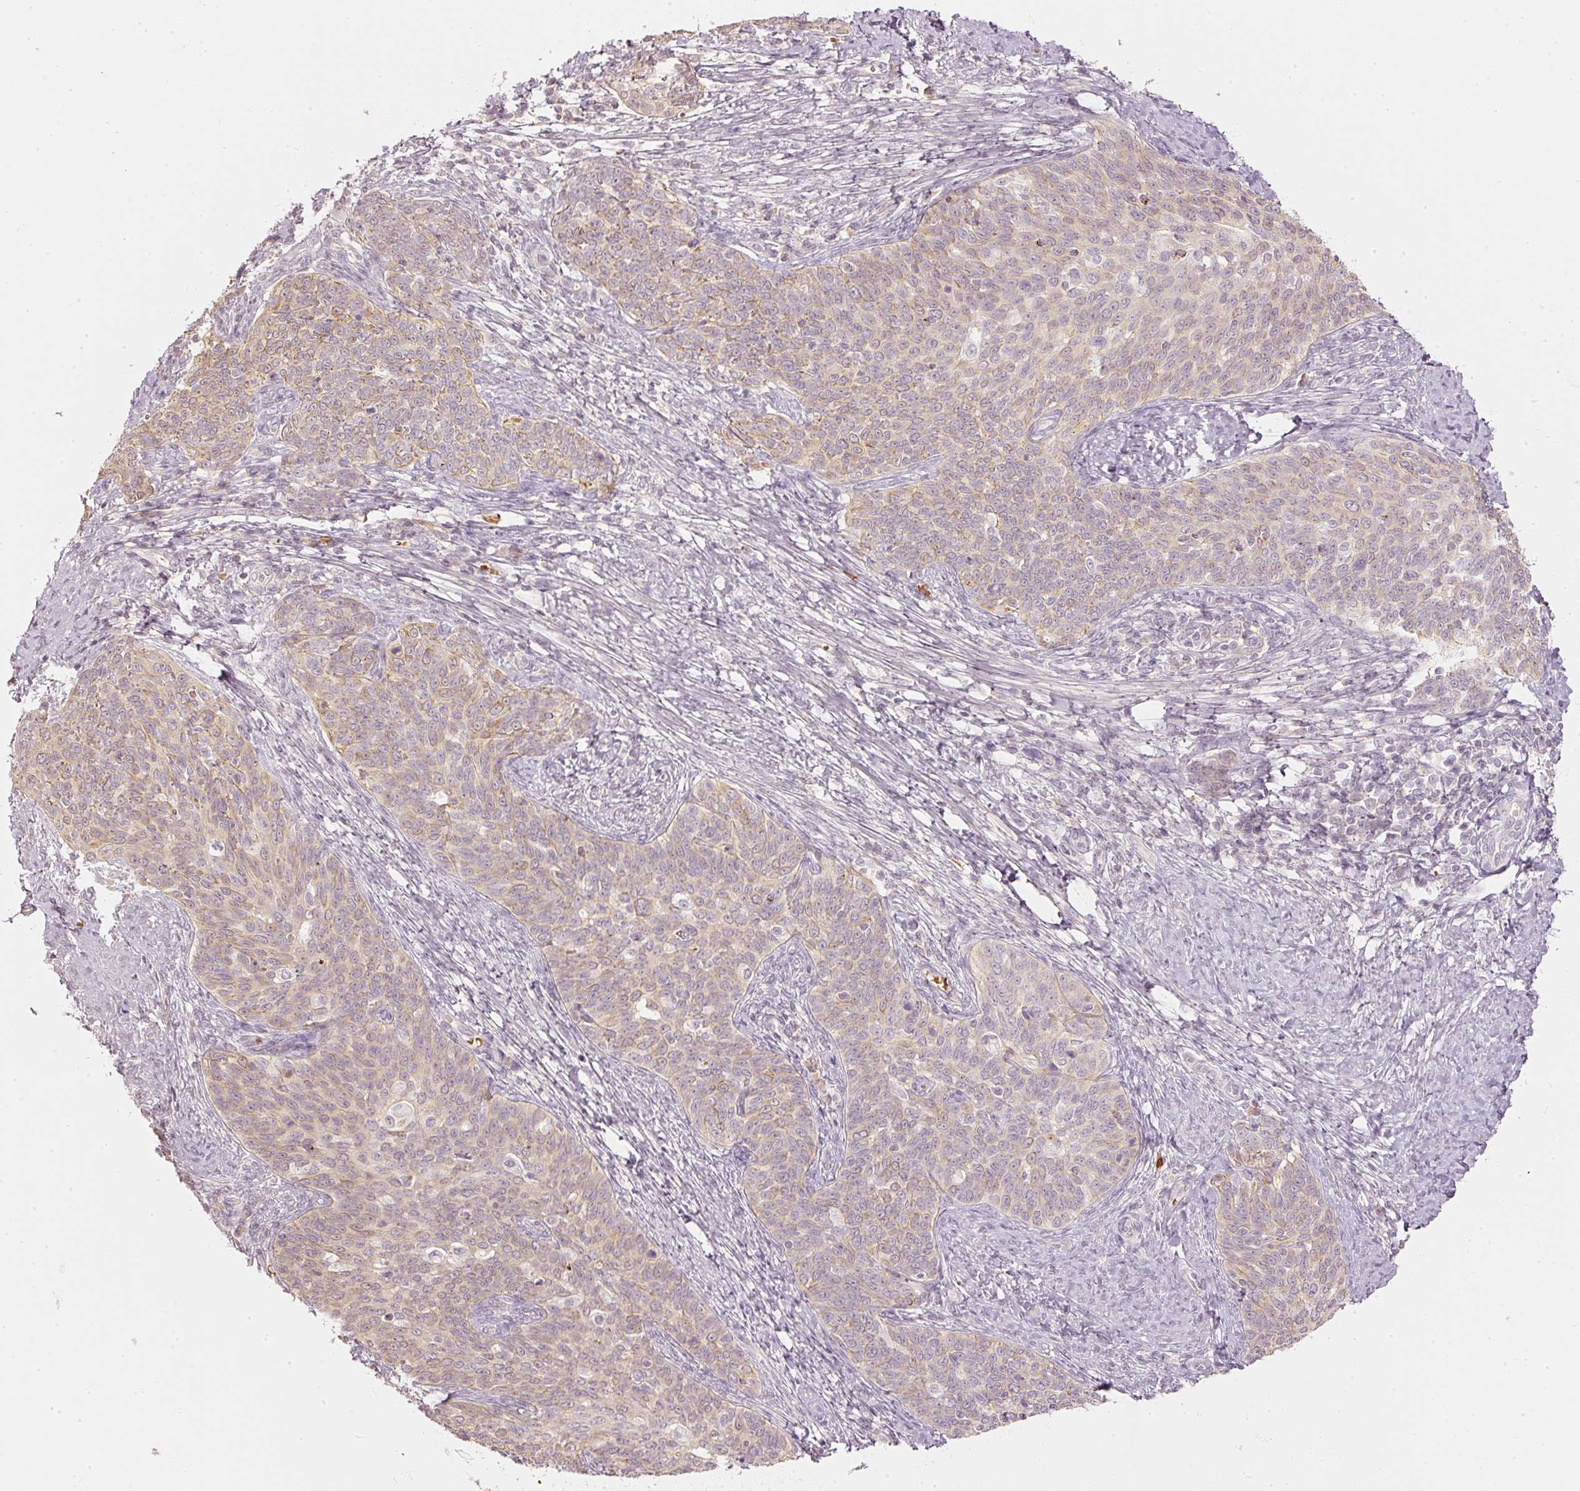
{"staining": {"intensity": "moderate", "quantity": ">75%", "location": "cytoplasmic/membranous"}, "tissue": "cervical cancer", "cell_type": "Tumor cells", "image_type": "cancer", "snomed": [{"axis": "morphology", "description": "Squamous cell carcinoma, NOS"}, {"axis": "topography", "description": "Cervix"}], "caption": "Immunohistochemical staining of human cervical squamous cell carcinoma reveals medium levels of moderate cytoplasmic/membranous protein positivity in approximately >75% of tumor cells.", "gene": "GZMA", "patient": {"sex": "female", "age": 39}}